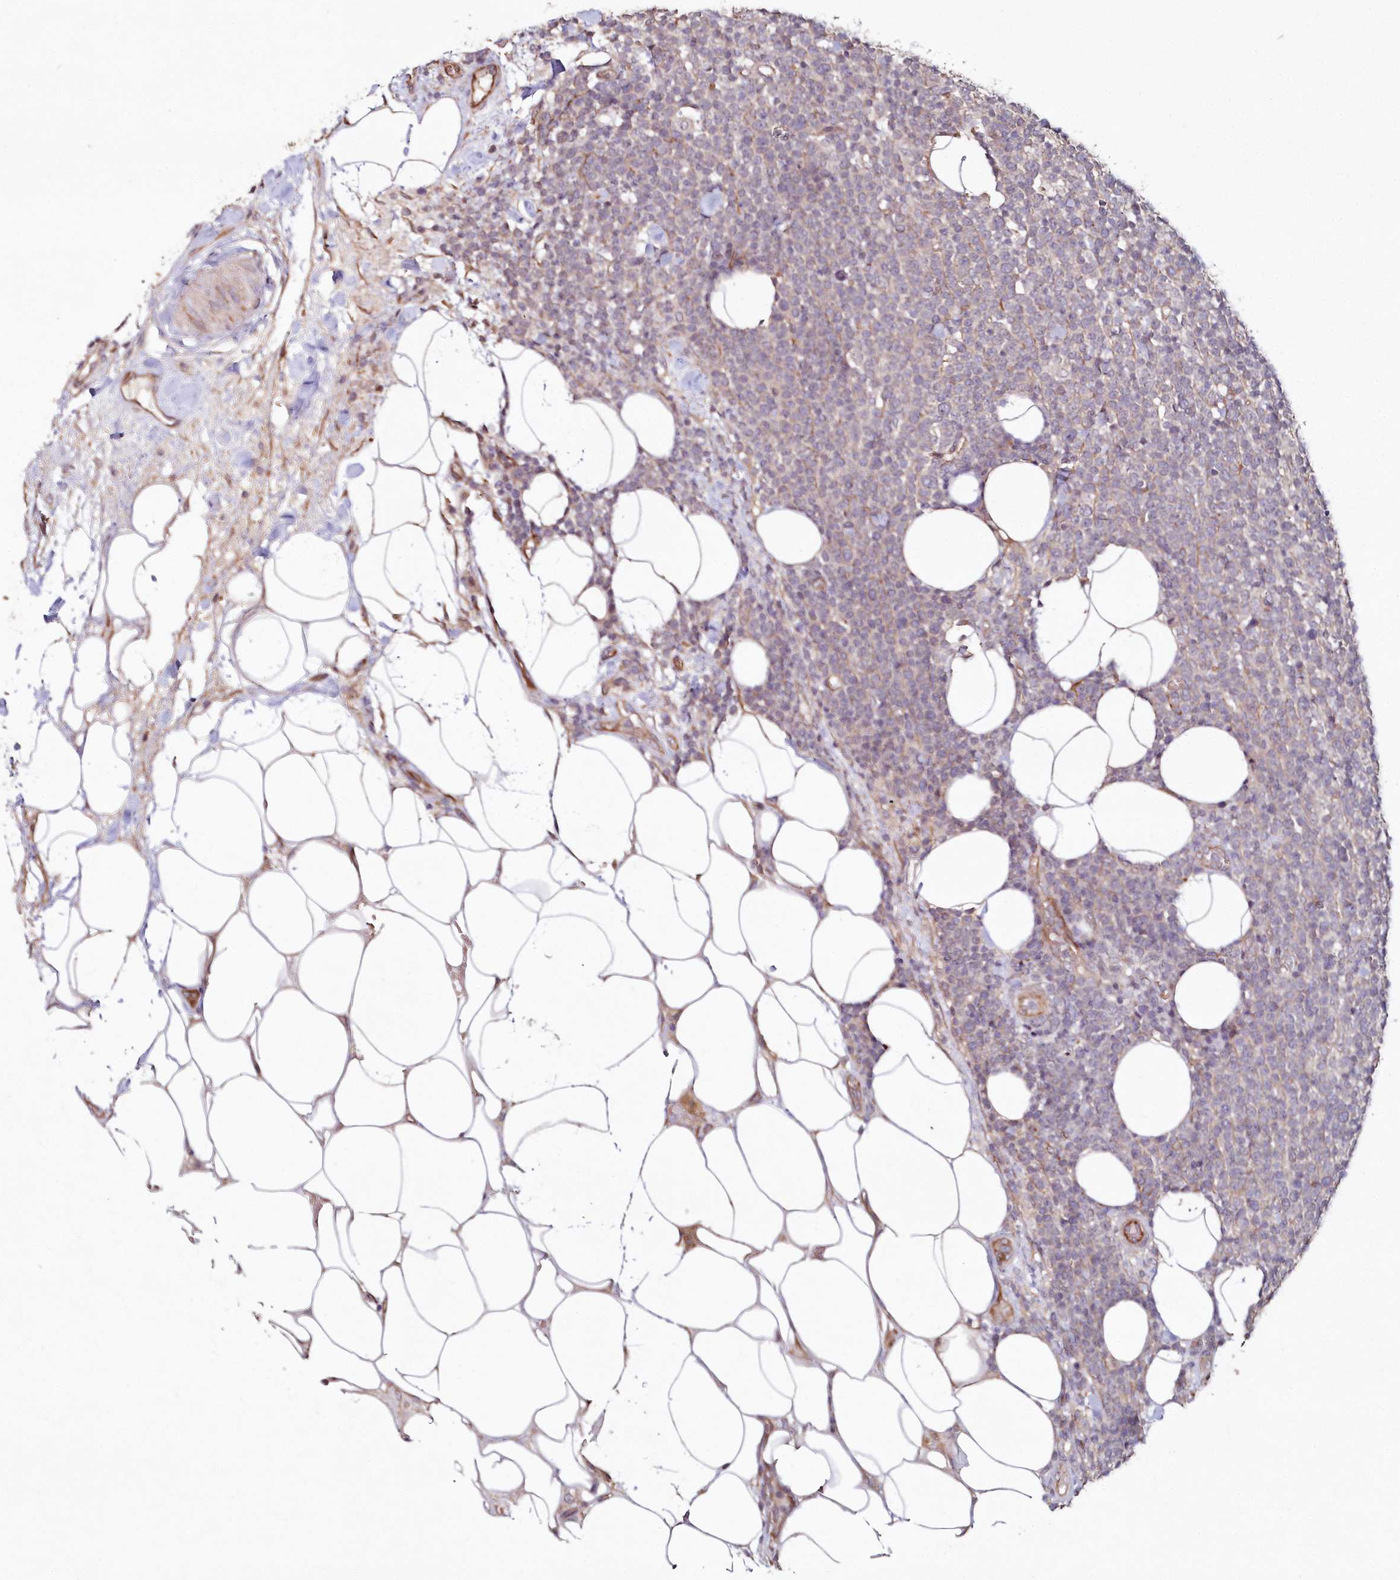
{"staining": {"intensity": "weak", "quantity": "<25%", "location": "cytoplasmic/membranous"}, "tissue": "lymphoma", "cell_type": "Tumor cells", "image_type": "cancer", "snomed": [{"axis": "morphology", "description": "Malignant lymphoma, non-Hodgkin's type, High grade"}, {"axis": "topography", "description": "Lymph node"}], "caption": "Human lymphoma stained for a protein using immunohistochemistry shows no positivity in tumor cells.", "gene": "HYCC2", "patient": {"sex": "male", "age": 61}}